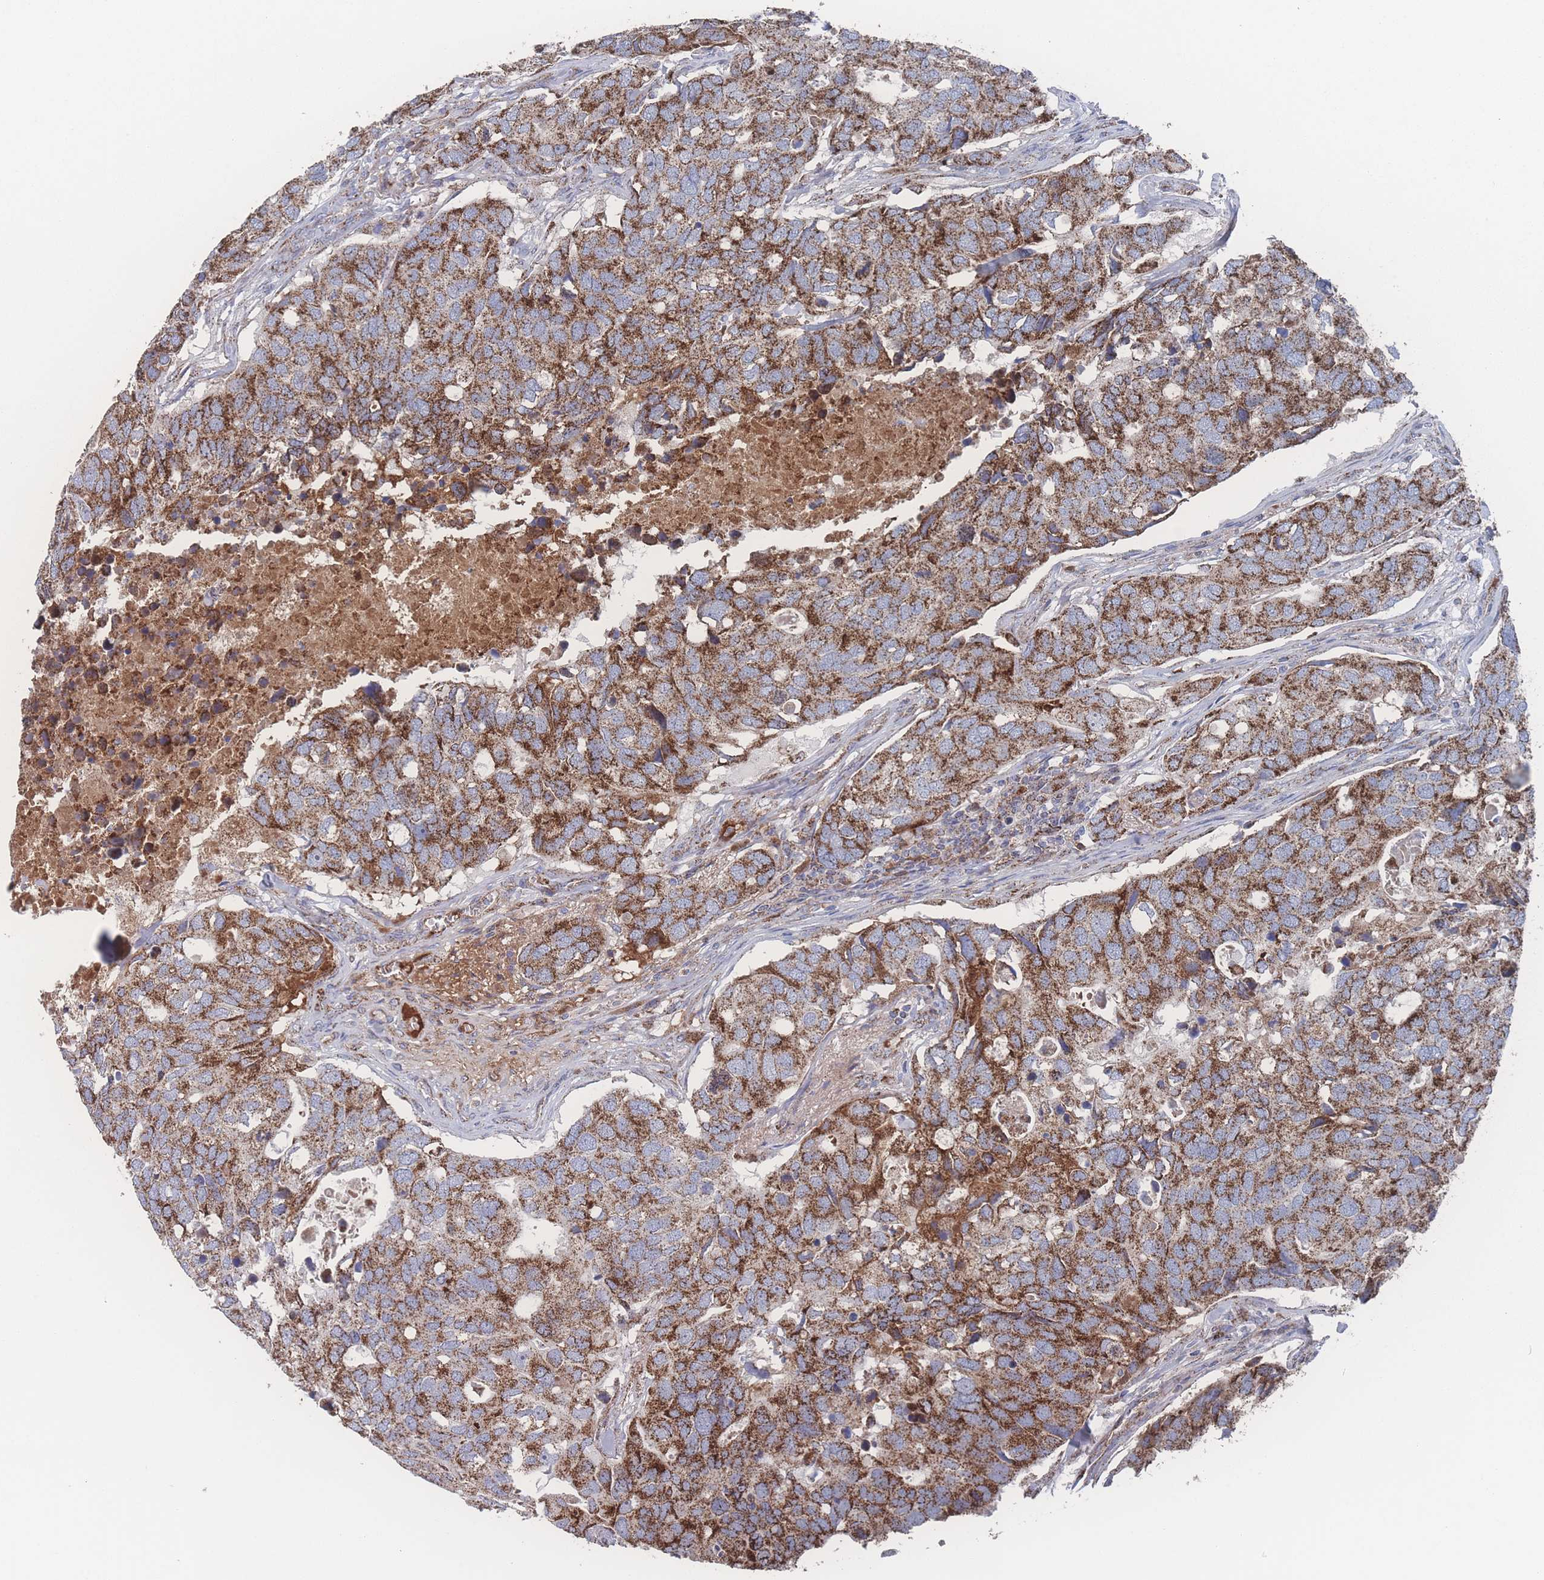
{"staining": {"intensity": "strong", "quantity": ">75%", "location": "cytoplasmic/membranous"}, "tissue": "breast cancer", "cell_type": "Tumor cells", "image_type": "cancer", "snomed": [{"axis": "morphology", "description": "Duct carcinoma"}, {"axis": "topography", "description": "Breast"}], "caption": "Protein staining demonstrates strong cytoplasmic/membranous expression in approximately >75% of tumor cells in breast intraductal carcinoma. (brown staining indicates protein expression, while blue staining denotes nuclei).", "gene": "PEX14", "patient": {"sex": "female", "age": 83}}